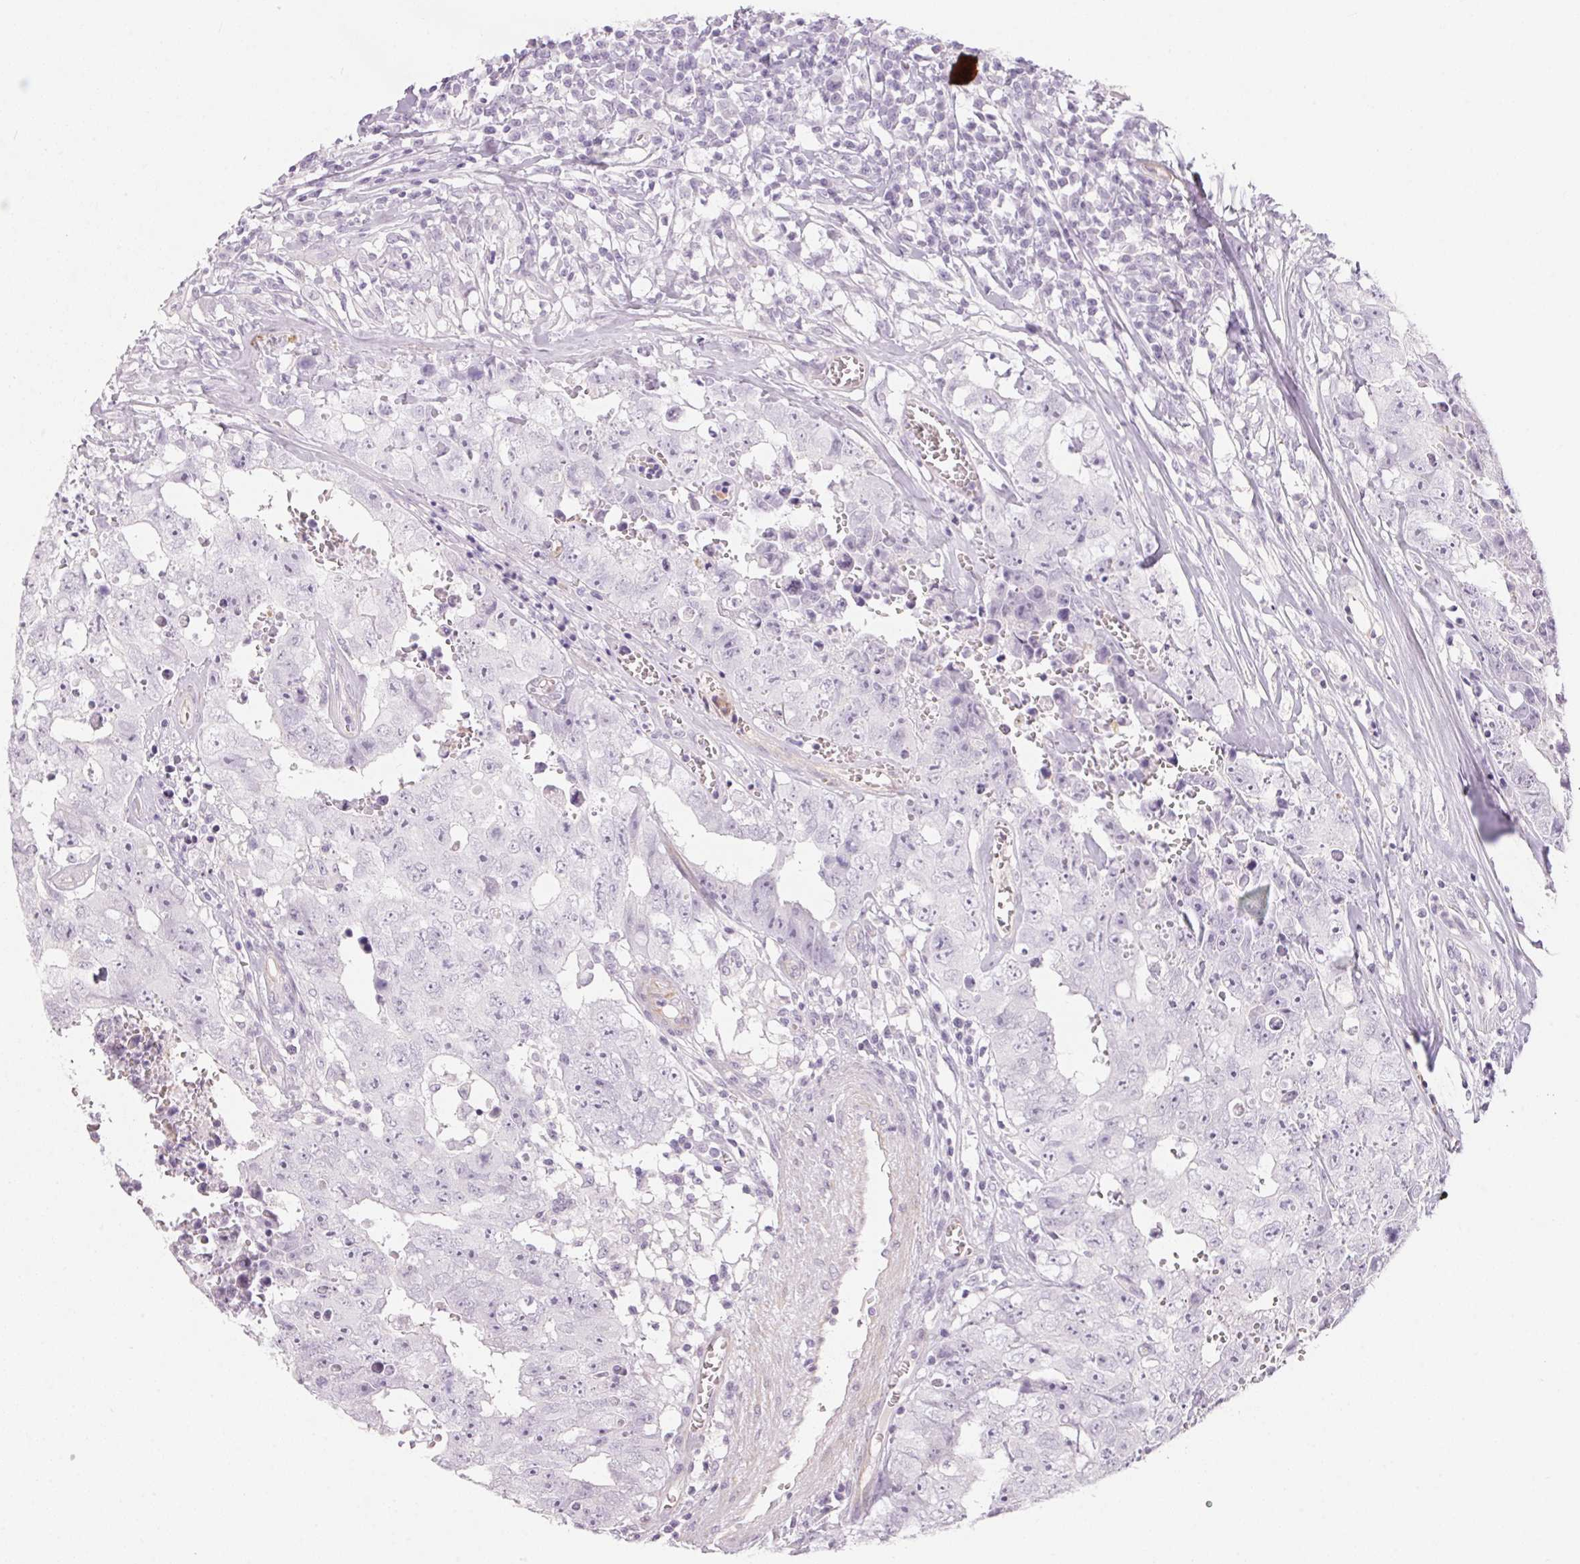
{"staining": {"intensity": "negative", "quantity": "none", "location": "none"}, "tissue": "testis cancer", "cell_type": "Tumor cells", "image_type": "cancer", "snomed": [{"axis": "morphology", "description": "Carcinoma, Embryonal, NOS"}, {"axis": "topography", "description": "Testis"}], "caption": "IHC of human testis cancer reveals no positivity in tumor cells.", "gene": "GDAP1L1", "patient": {"sex": "male", "age": 36}}